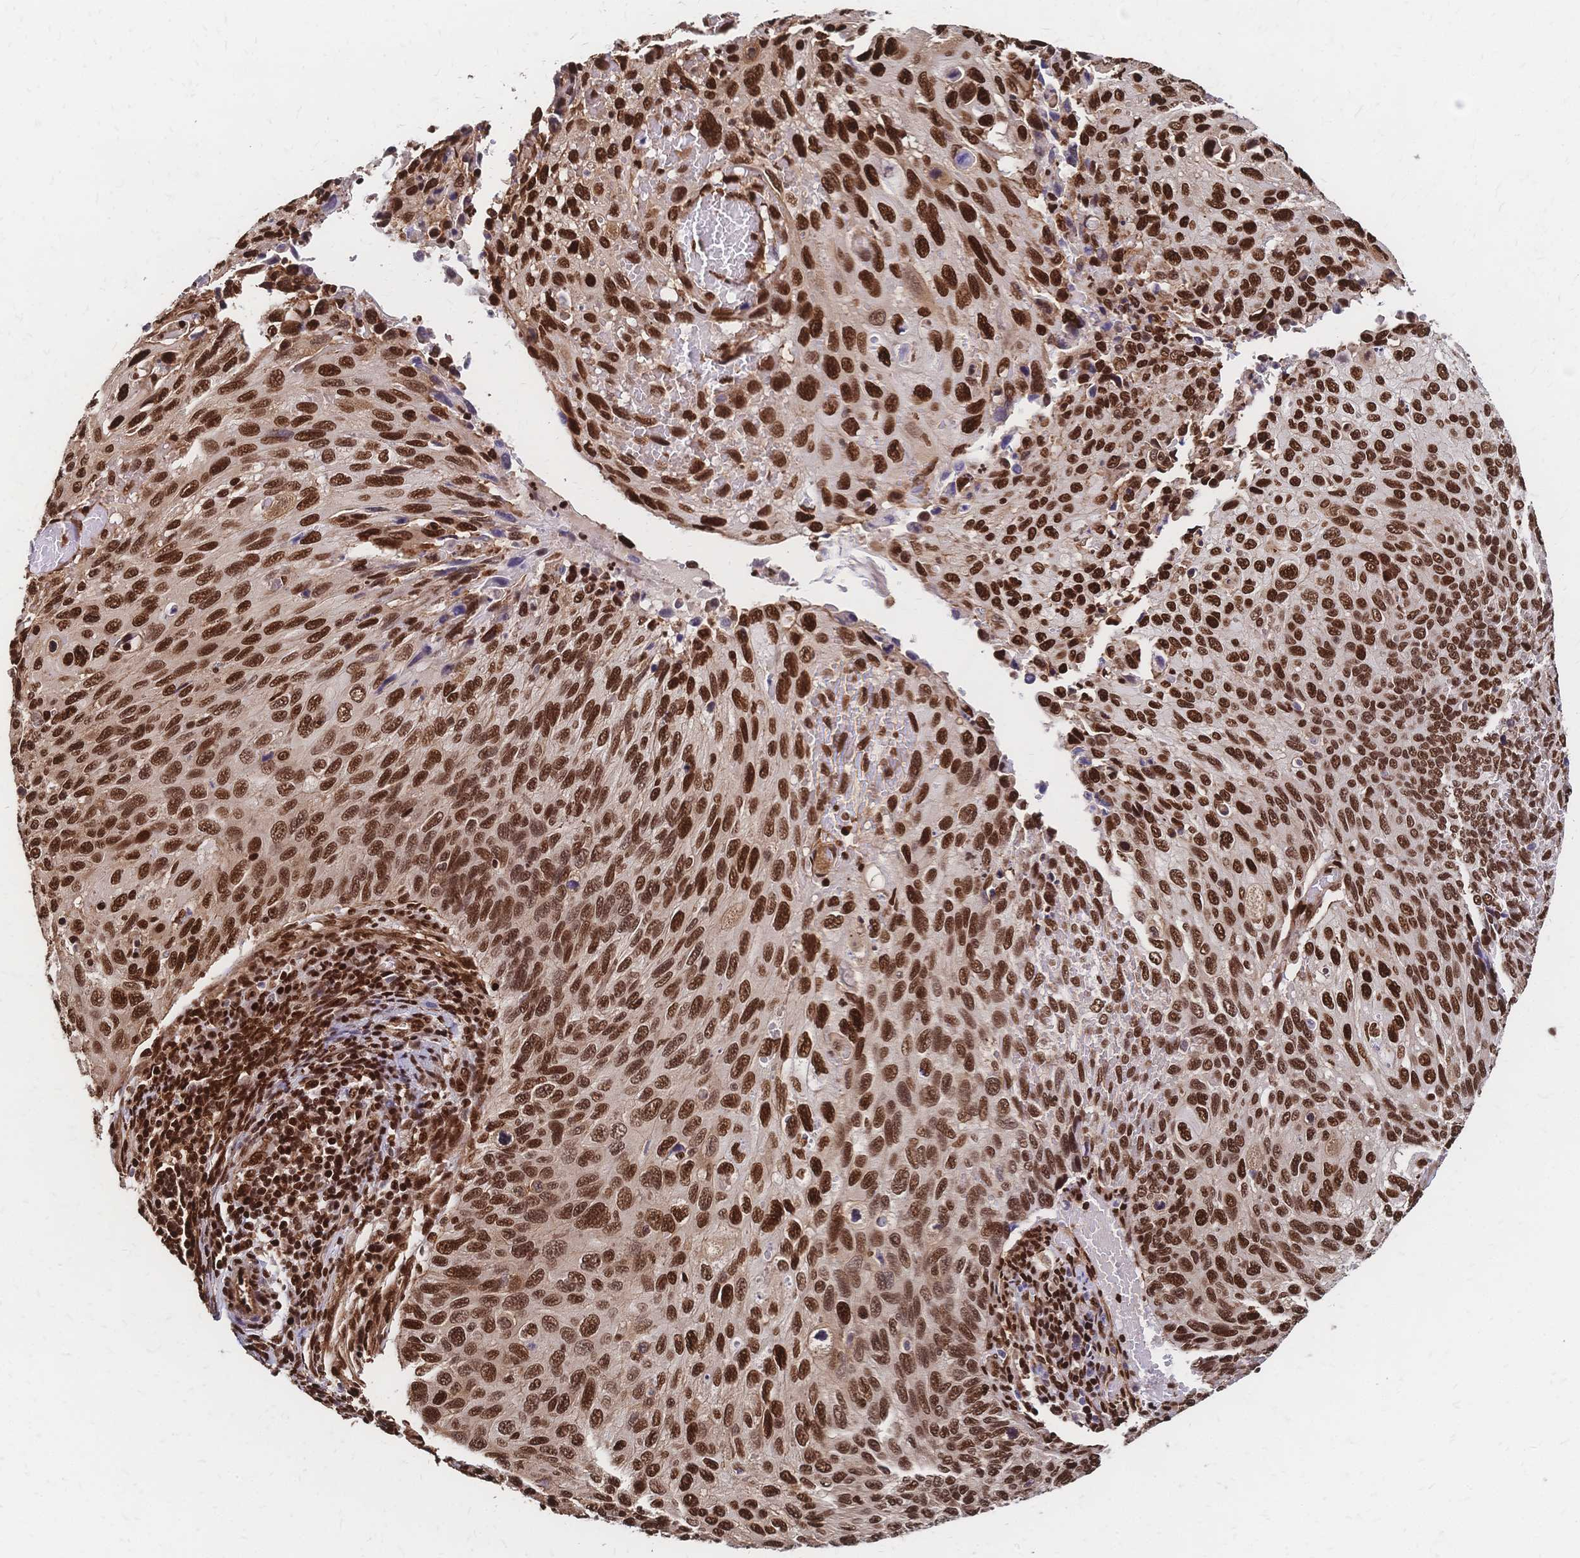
{"staining": {"intensity": "strong", "quantity": ">75%", "location": "nuclear"}, "tissue": "cervical cancer", "cell_type": "Tumor cells", "image_type": "cancer", "snomed": [{"axis": "morphology", "description": "Squamous cell carcinoma, NOS"}, {"axis": "topography", "description": "Cervix"}], "caption": "The micrograph displays staining of cervical cancer, revealing strong nuclear protein staining (brown color) within tumor cells.", "gene": "HDGF", "patient": {"sex": "female", "age": 70}}